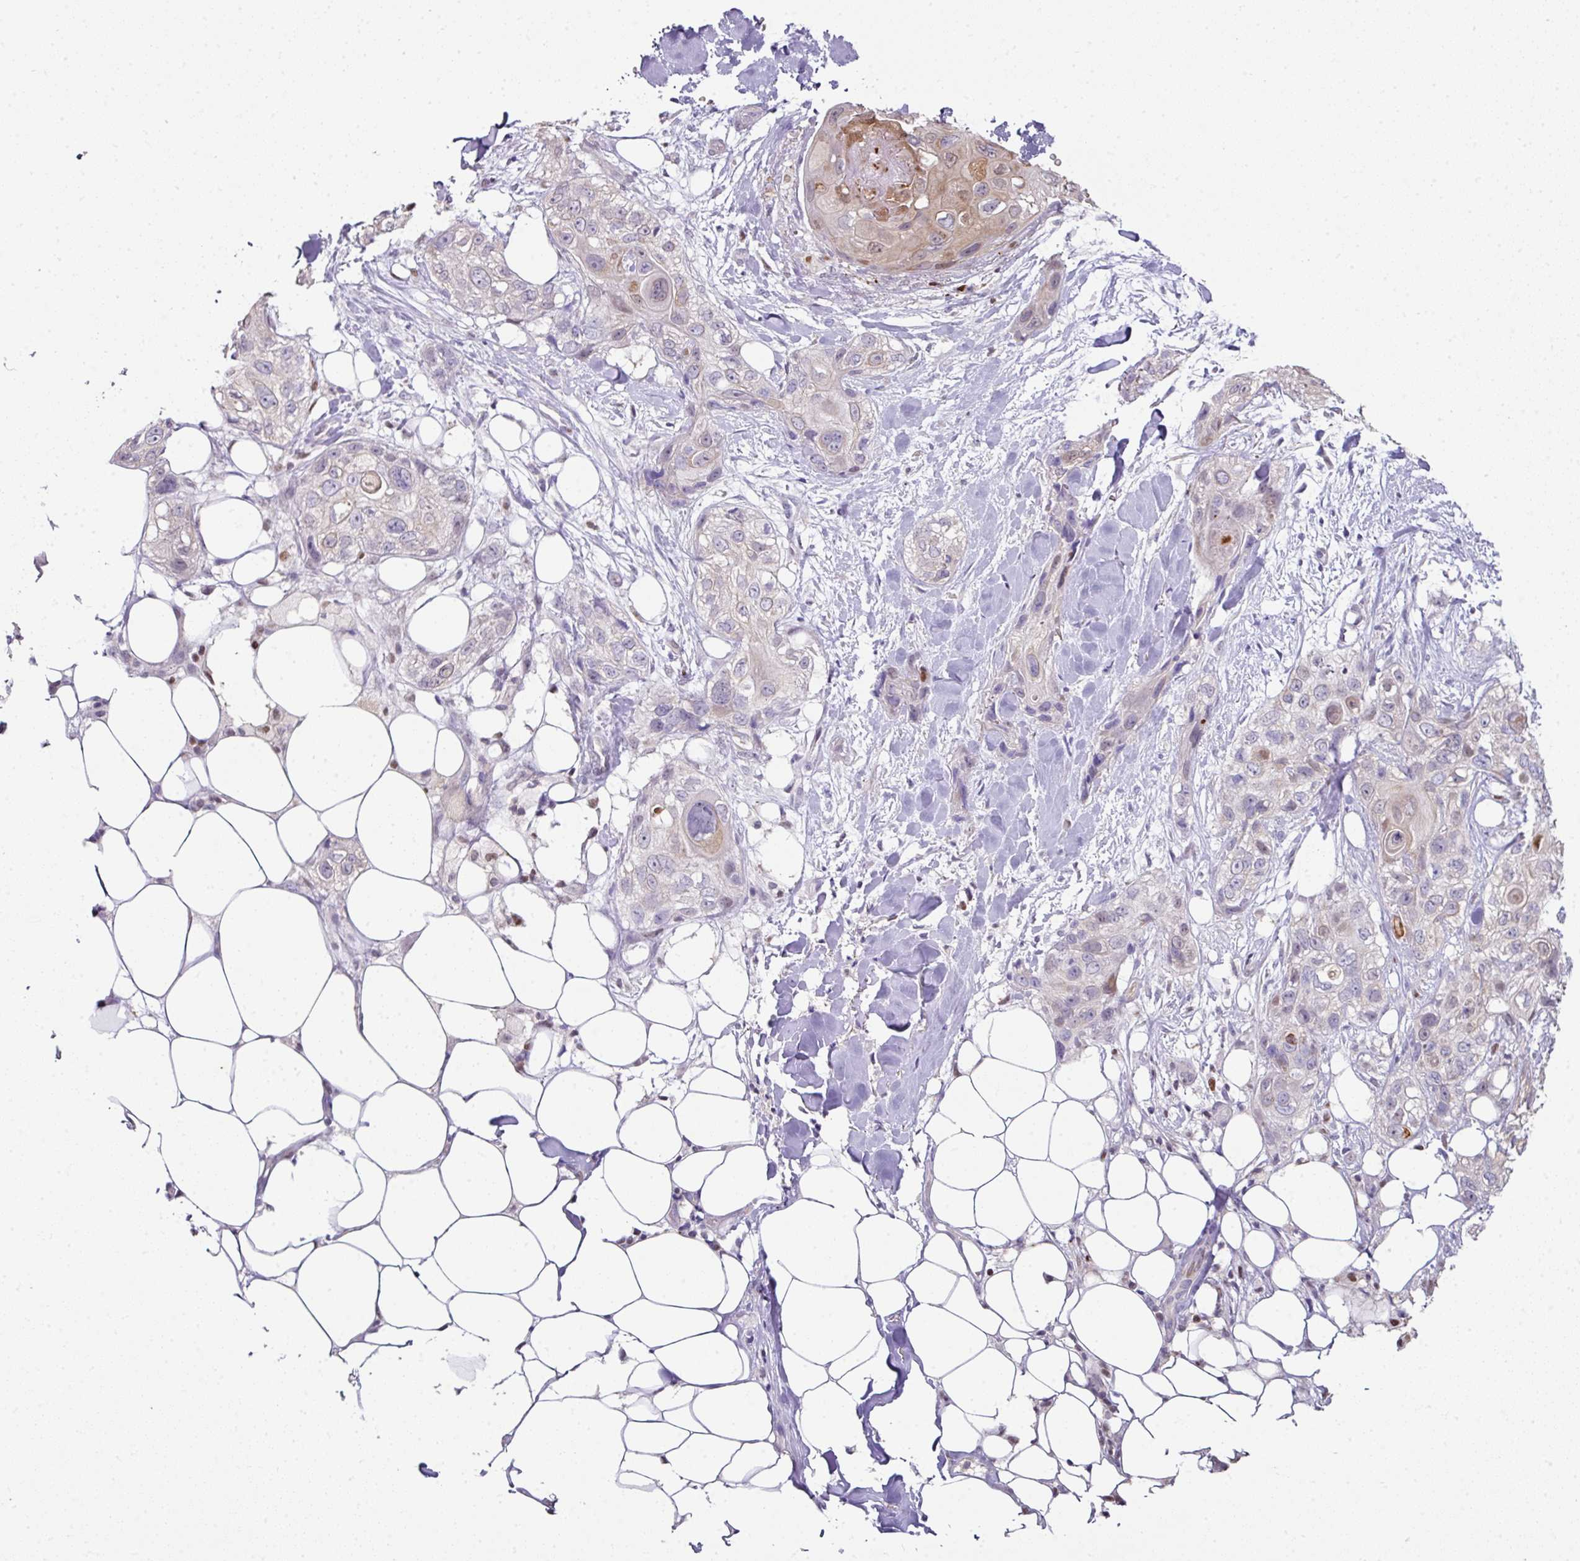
{"staining": {"intensity": "moderate", "quantity": "25%-75%", "location": "cytoplasmic/membranous"}, "tissue": "skin cancer", "cell_type": "Tumor cells", "image_type": "cancer", "snomed": [{"axis": "morphology", "description": "Normal tissue, NOS"}, {"axis": "morphology", "description": "Squamous cell carcinoma, NOS"}, {"axis": "topography", "description": "Skin"}], "caption": "Immunohistochemistry (IHC) image of skin squamous cell carcinoma stained for a protein (brown), which shows medium levels of moderate cytoplasmic/membranous expression in approximately 25%-75% of tumor cells.", "gene": "ANKRD18A", "patient": {"sex": "male", "age": 72}}